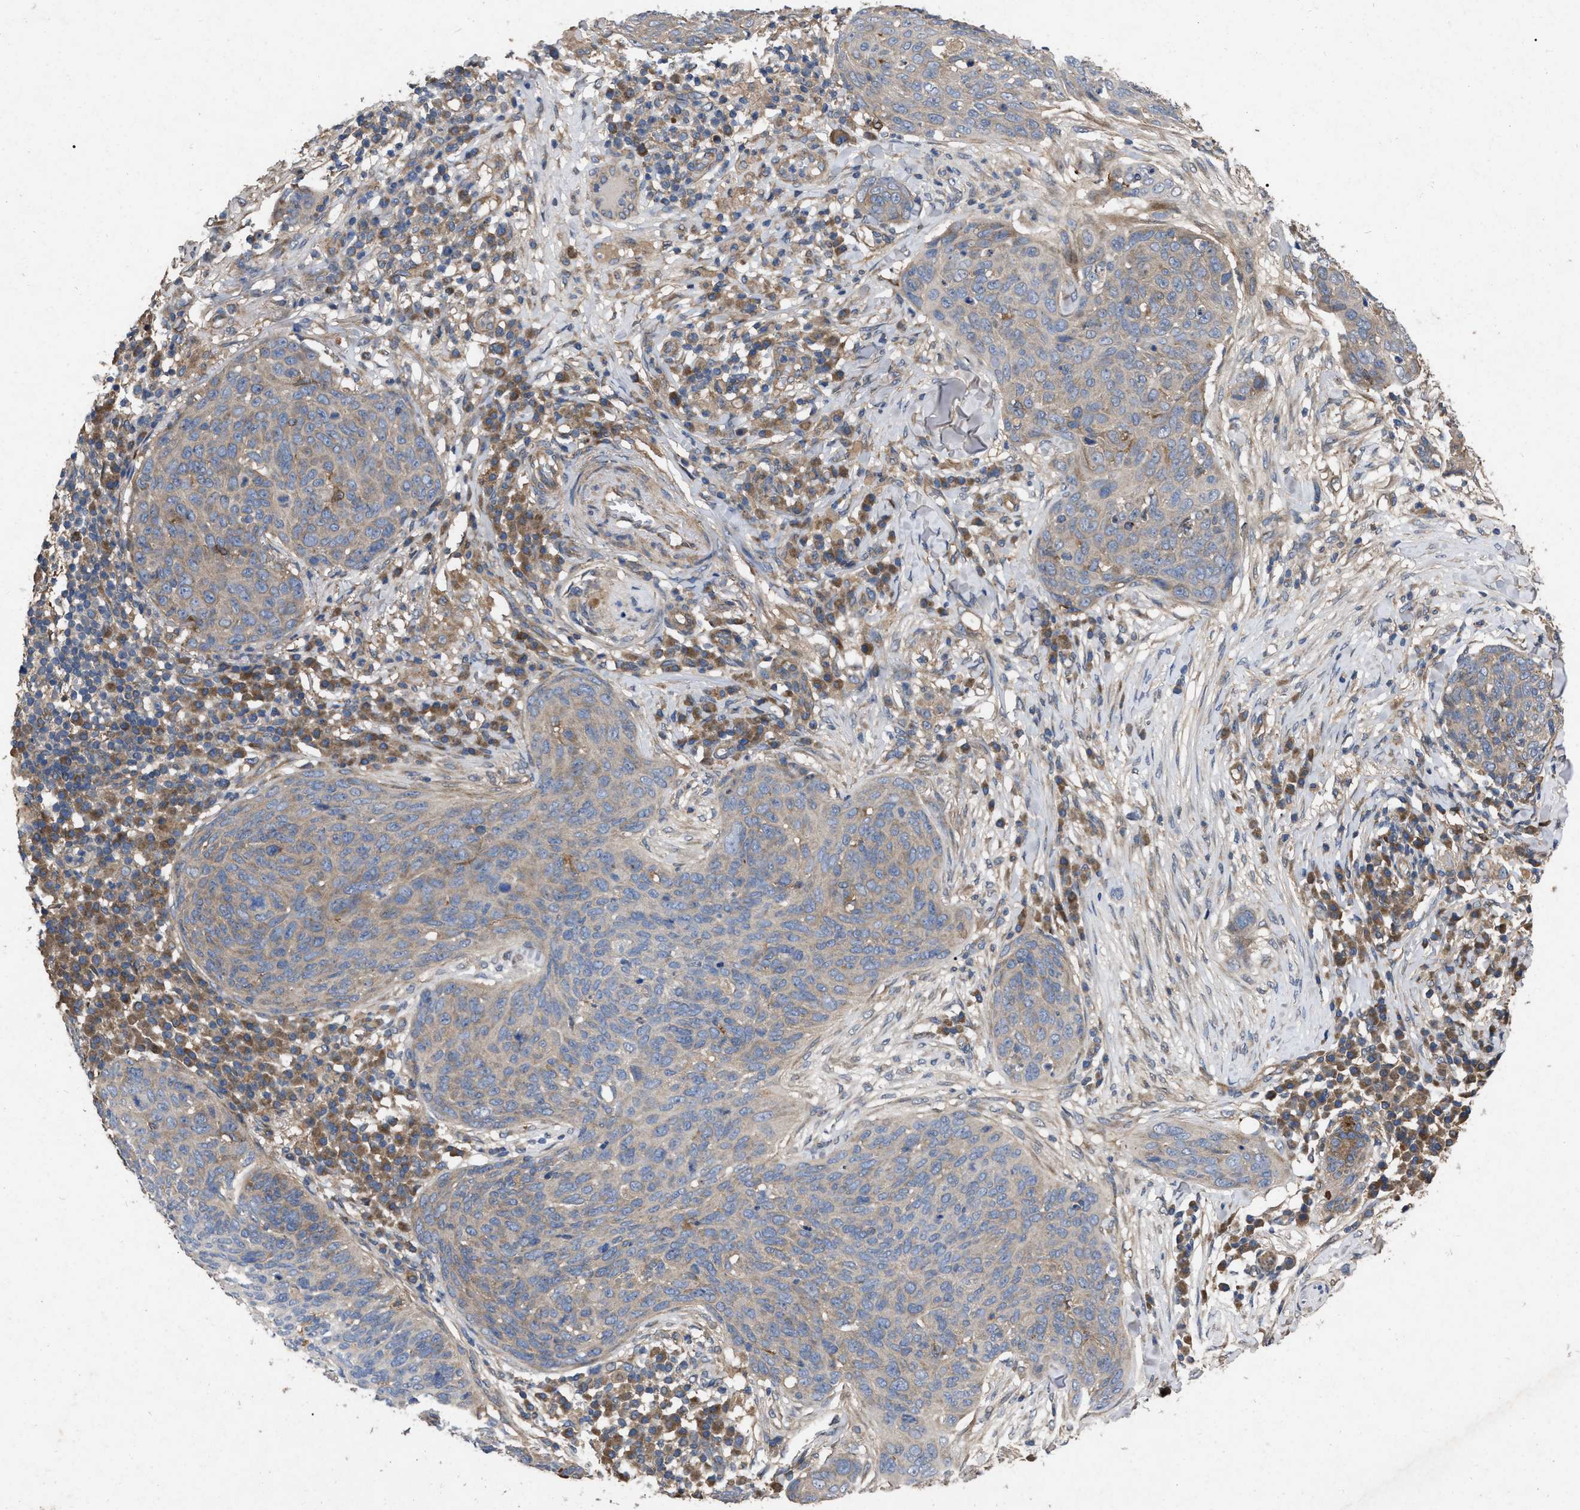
{"staining": {"intensity": "moderate", "quantity": "25%-75%", "location": "cytoplasmic/membranous"}, "tissue": "skin cancer", "cell_type": "Tumor cells", "image_type": "cancer", "snomed": [{"axis": "morphology", "description": "Squamous cell carcinoma in situ, NOS"}, {"axis": "morphology", "description": "Squamous cell carcinoma, NOS"}, {"axis": "topography", "description": "Skin"}], "caption": "IHC photomicrograph of neoplastic tissue: squamous cell carcinoma in situ (skin) stained using immunohistochemistry (IHC) displays medium levels of moderate protein expression localized specifically in the cytoplasmic/membranous of tumor cells, appearing as a cytoplasmic/membranous brown color.", "gene": "CDKN2C", "patient": {"sex": "male", "age": 93}}